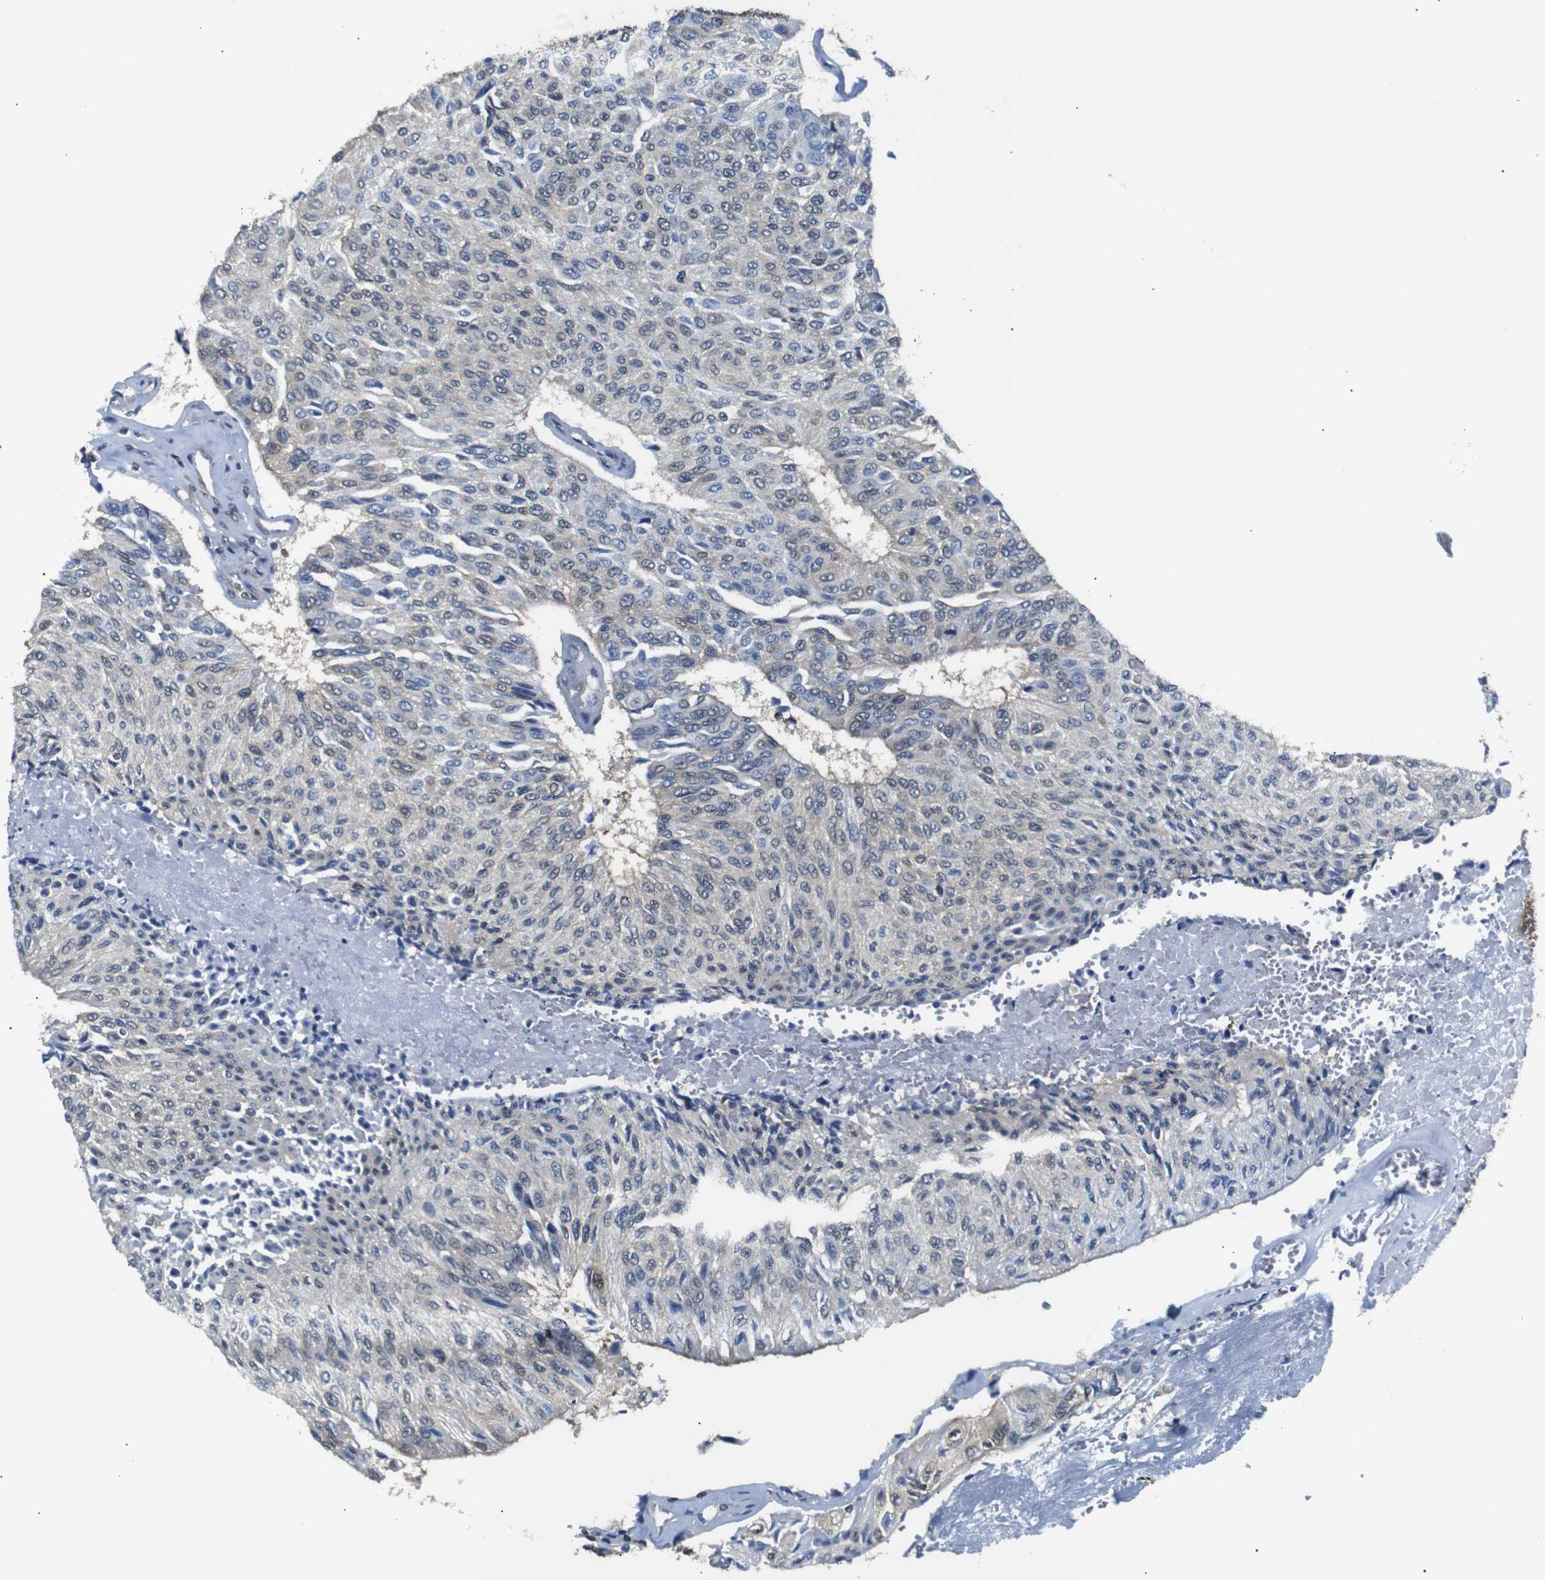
{"staining": {"intensity": "weak", "quantity": "<25%", "location": "cytoplasmic/membranous"}, "tissue": "urothelial cancer", "cell_type": "Tumor cells", "image_type": "cancer", "snomed": [{"axis": "morphology", "description": "Urothelial carcinoma, High grade"}, {"axis": "topography", "description": "Urinary bladder"}], "caption": "An image of human high-grade urothelial carcinoma is negative for staining in tumor cells. (Stains: DAB (3,3'-diaminobenzidine) immunohistochemistry with hematoxylin counter stain, Microscopy: brightfield microscopy at high magnification).", "gene": "UBXN1", "patient": {"sex": "male", "age": 66}}